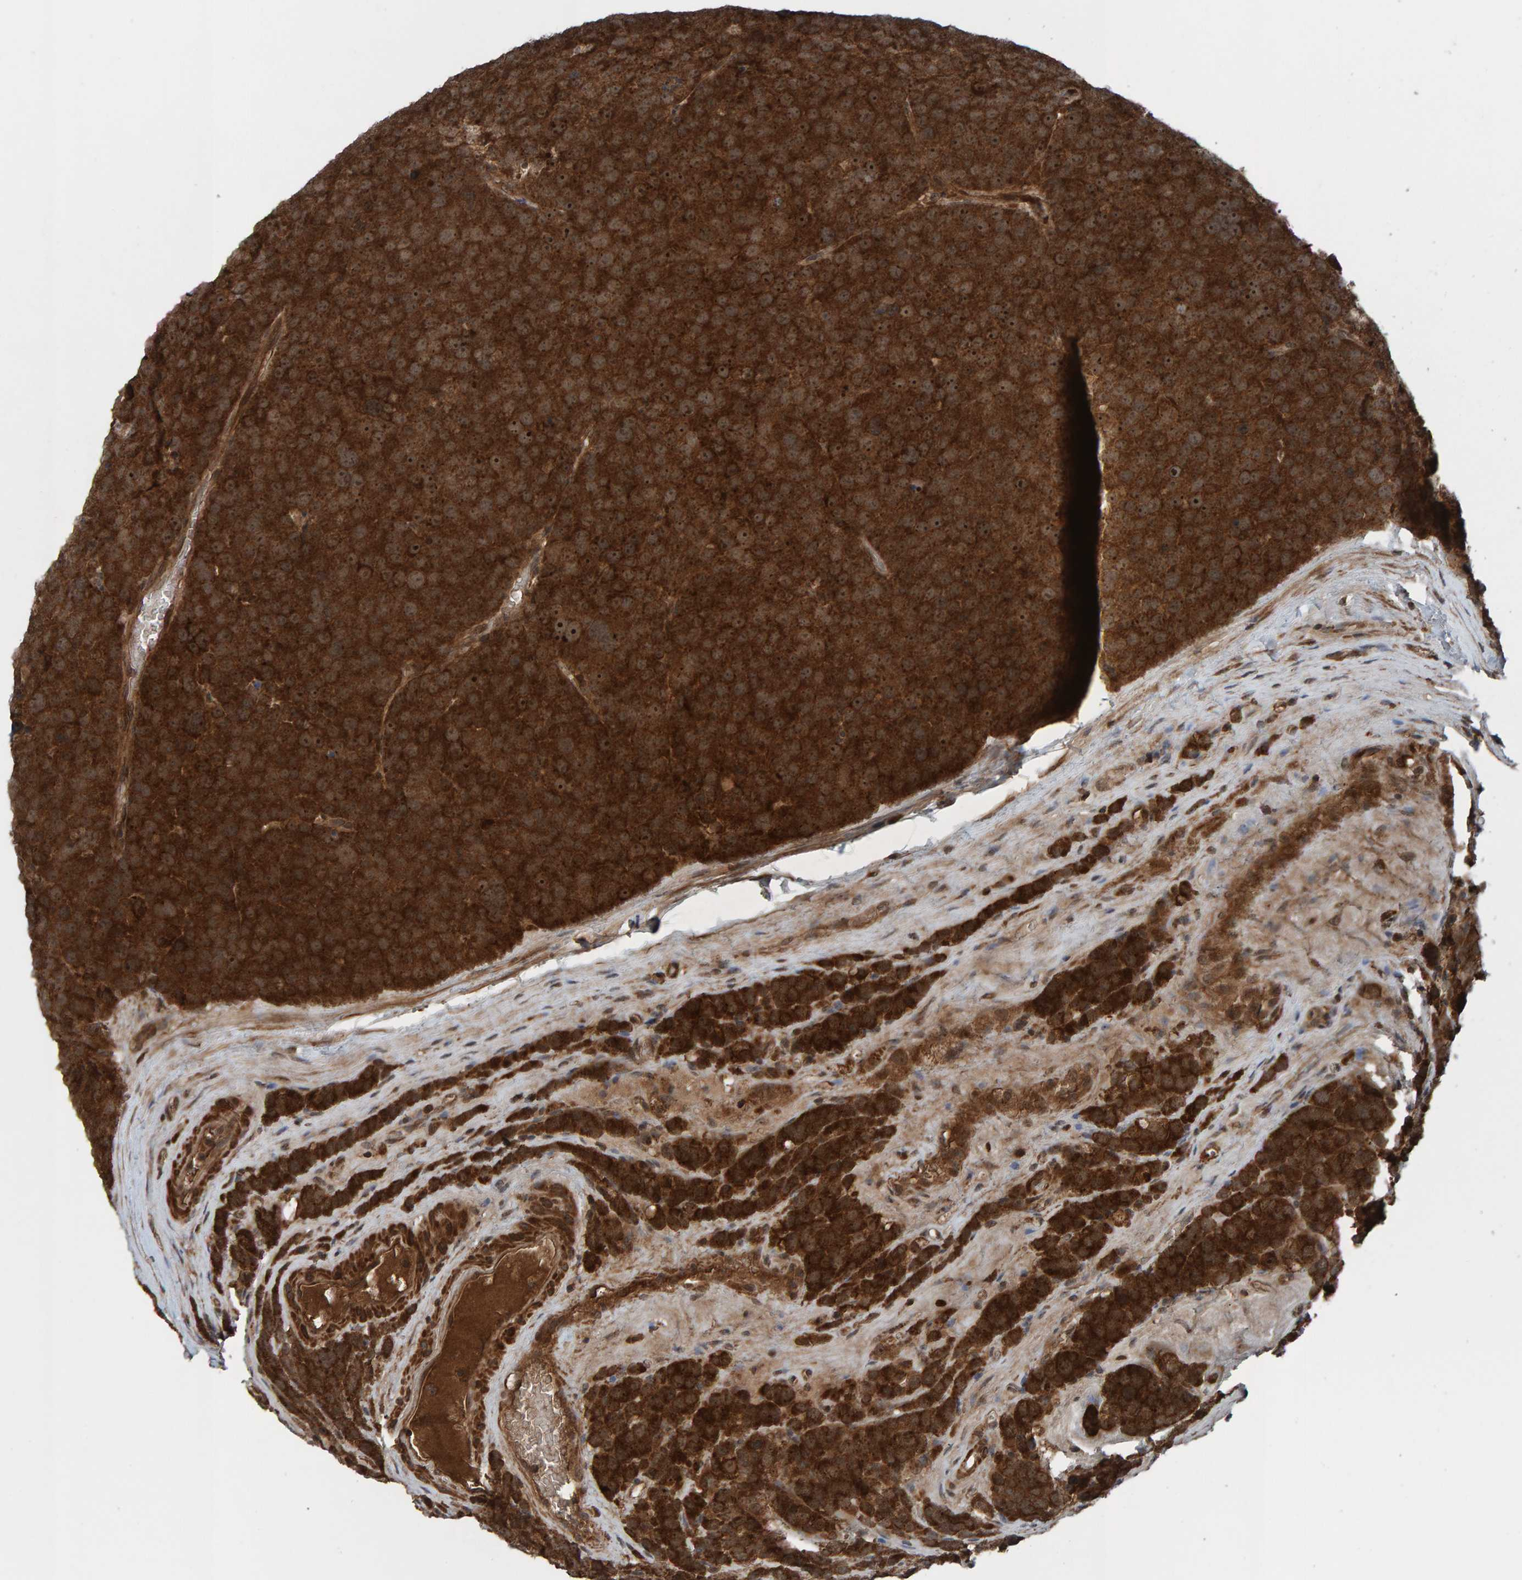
{"staining": {"intensity": "strong", "quantity": ">75%", "location": "cytoplasmic/membranous,nuclear"}, "tissue": "testis cancer", "cell_type": "Tumor cells", "image_type": "cancer", "snomed": [{"axis": "morphology", "description": "Seminoma, NOS"}, {"axis": "topography", "description": "Testis"}], "caption": "Immunohistochemical staining of human testis cancer displays high levels of strong cytoplasmic/membranous and nuclear positivity in approximately >75% of tumor cells. The staining is performed using DAB (3,3'-diaminobenzidine) brown chromogen to label protein expression. The nuclei are counter-stained blue using hematoxylin.", "gene": "CUEDC1", "patient": {"sex": "male", "age": 71}}